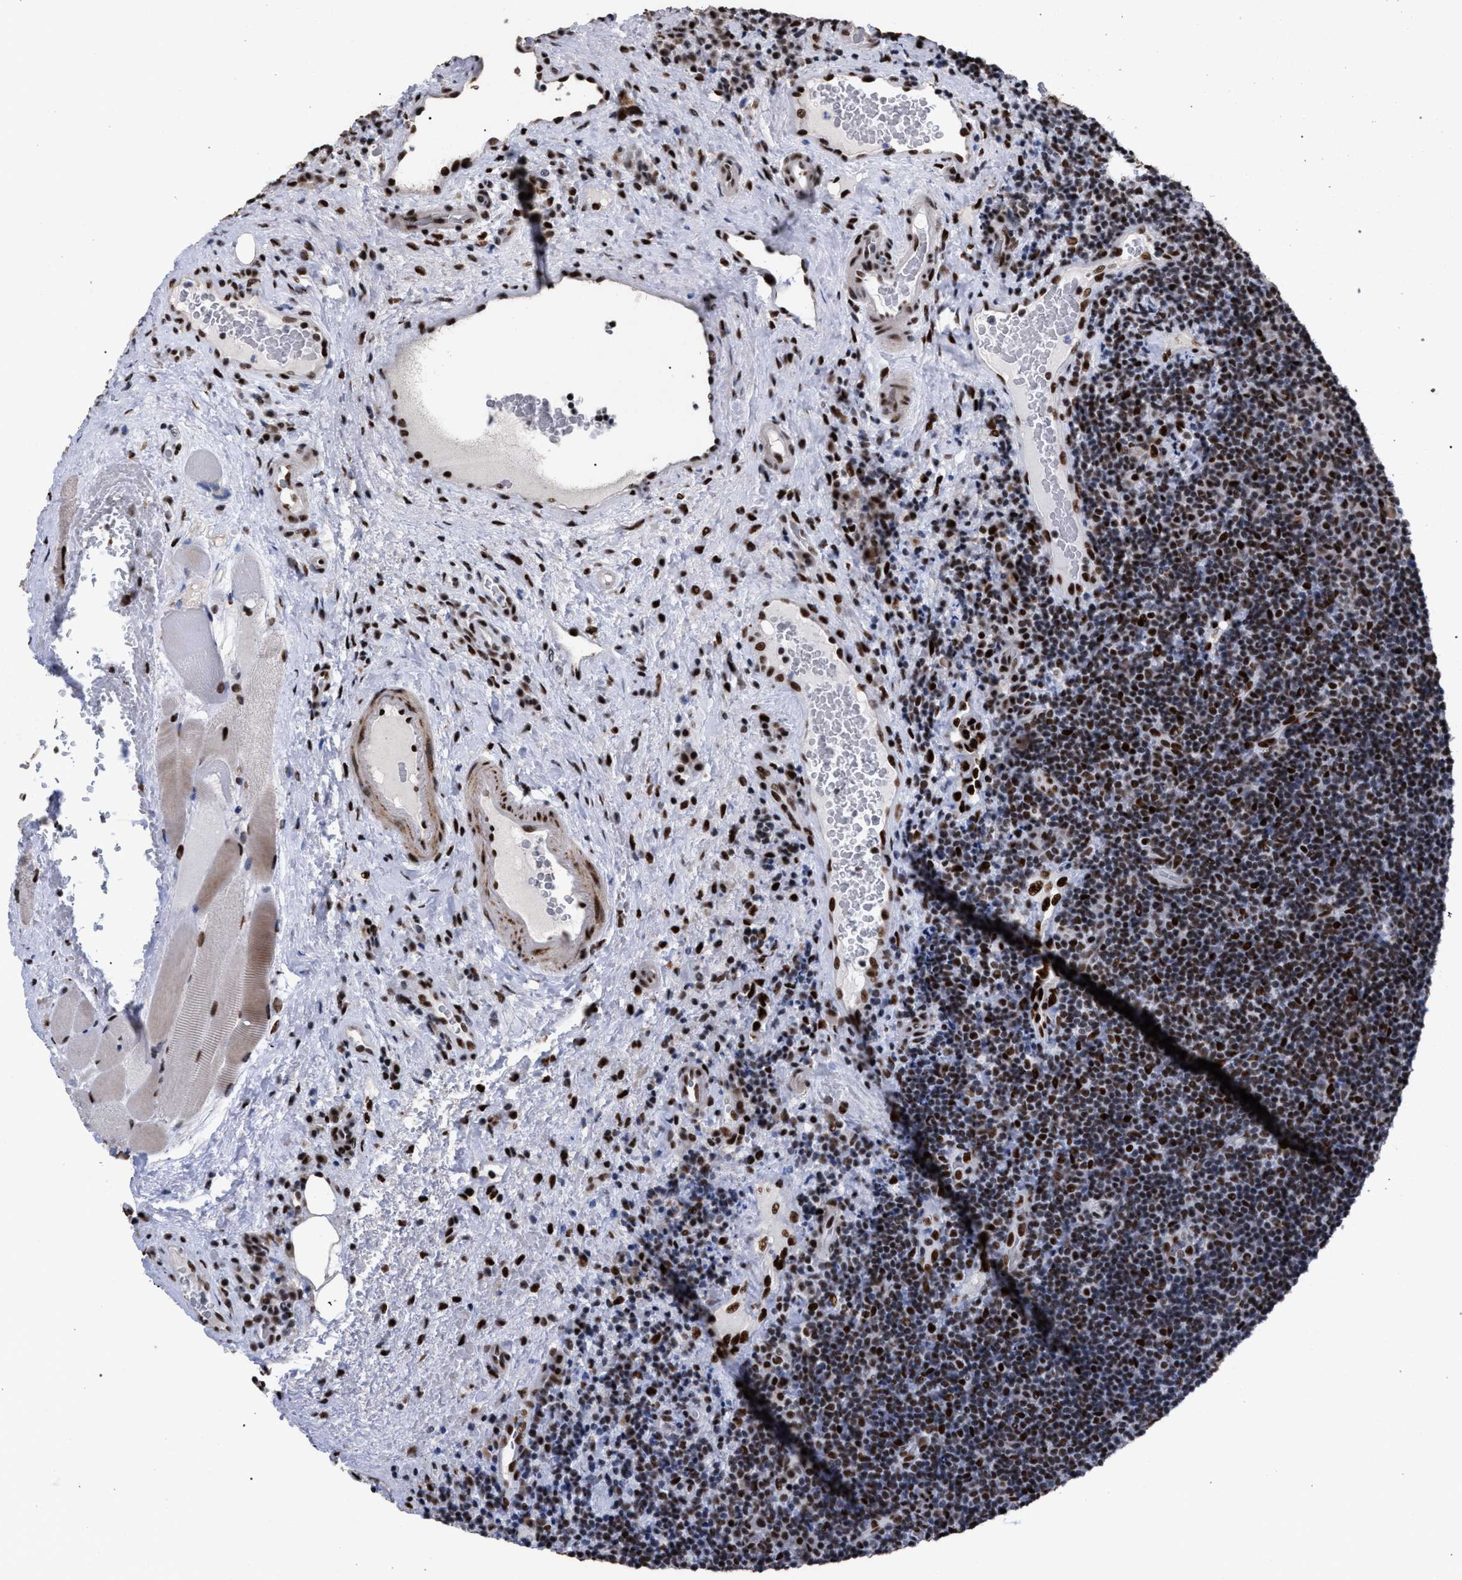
{"staining": {"intensity": "moderate", "quantity": "25%-75%", "location": "nuclear"}, "tissue": "lymphoma", "cell_type": "Tumor cells", "image_type": "cancer", "snomed": [{"axis": "morphology", "description": "Malignant lymphoma, non-Hodgkin's type, High grade"}, {"axis": "topography", "description": "Tonsil"}], "caption": "An image of lymphoma stained for a protein displays moderate nuclear brown staining in tumor cells.", "gene": "TP53BP1", "patient": {"sex": "female", "age": 36}}